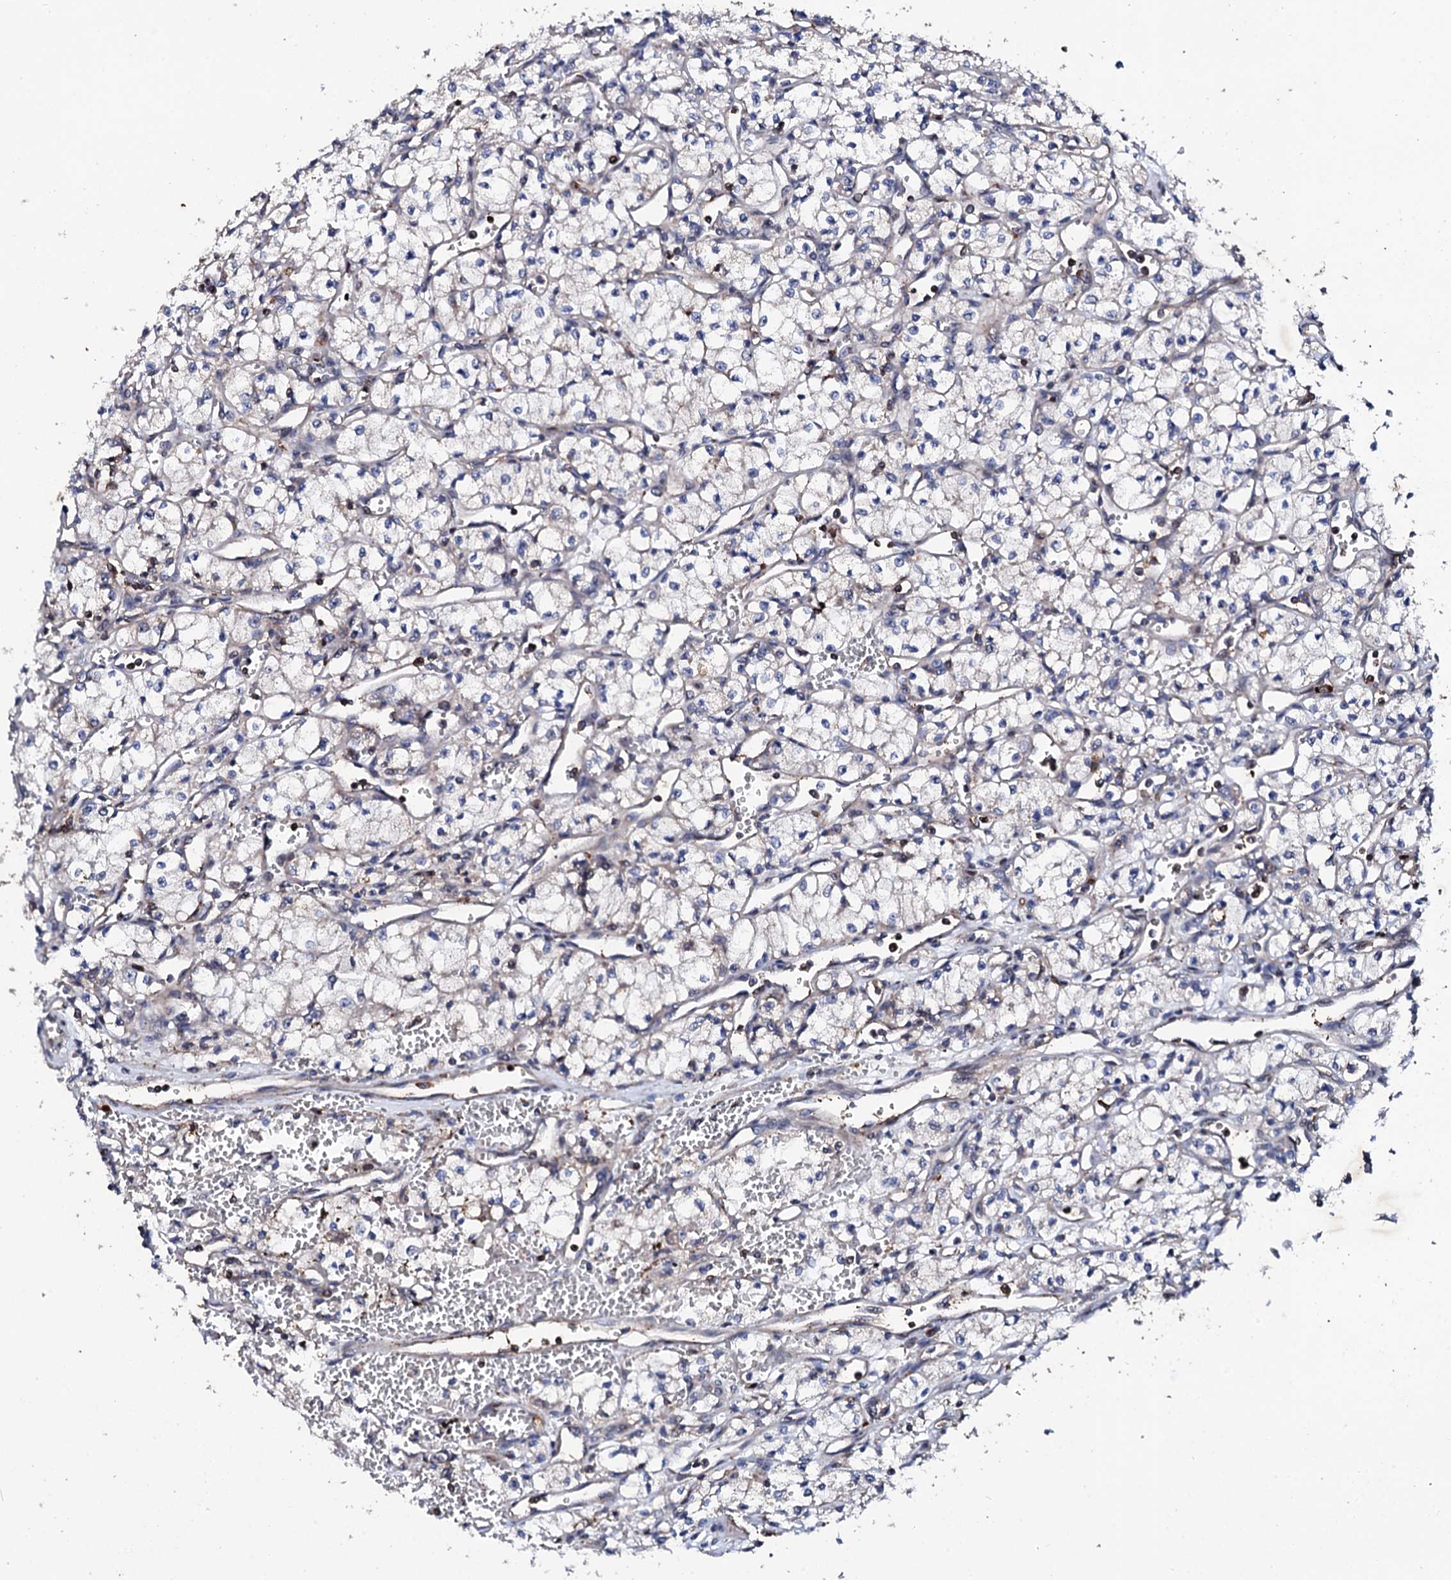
{"staining": {"intensity": "negative", "quantity": "none", "location": "none"}, "tissue": "renal cancer", "cell_type": "Tumor cells", "image_type": "cancer", "snomed": [{"axis": "morphology", "description": "Adenocarcinoma, NOS"}, {"axis": "topography", "description": "Kidney"}], "caption": "Immunohistochemistry micrograph of neoplastic tissue: renal cancer stained with DAB (3,3'-diaminobenzidine) exhibits no significant protein expression in tumor cells. (Brightfield microscopy of DAB (3,3'-diaminobenzidine) immunohistochemistry at high magnification).", "gene": "GTPBP4", "patient": {"sex": "male", "age": 59}}